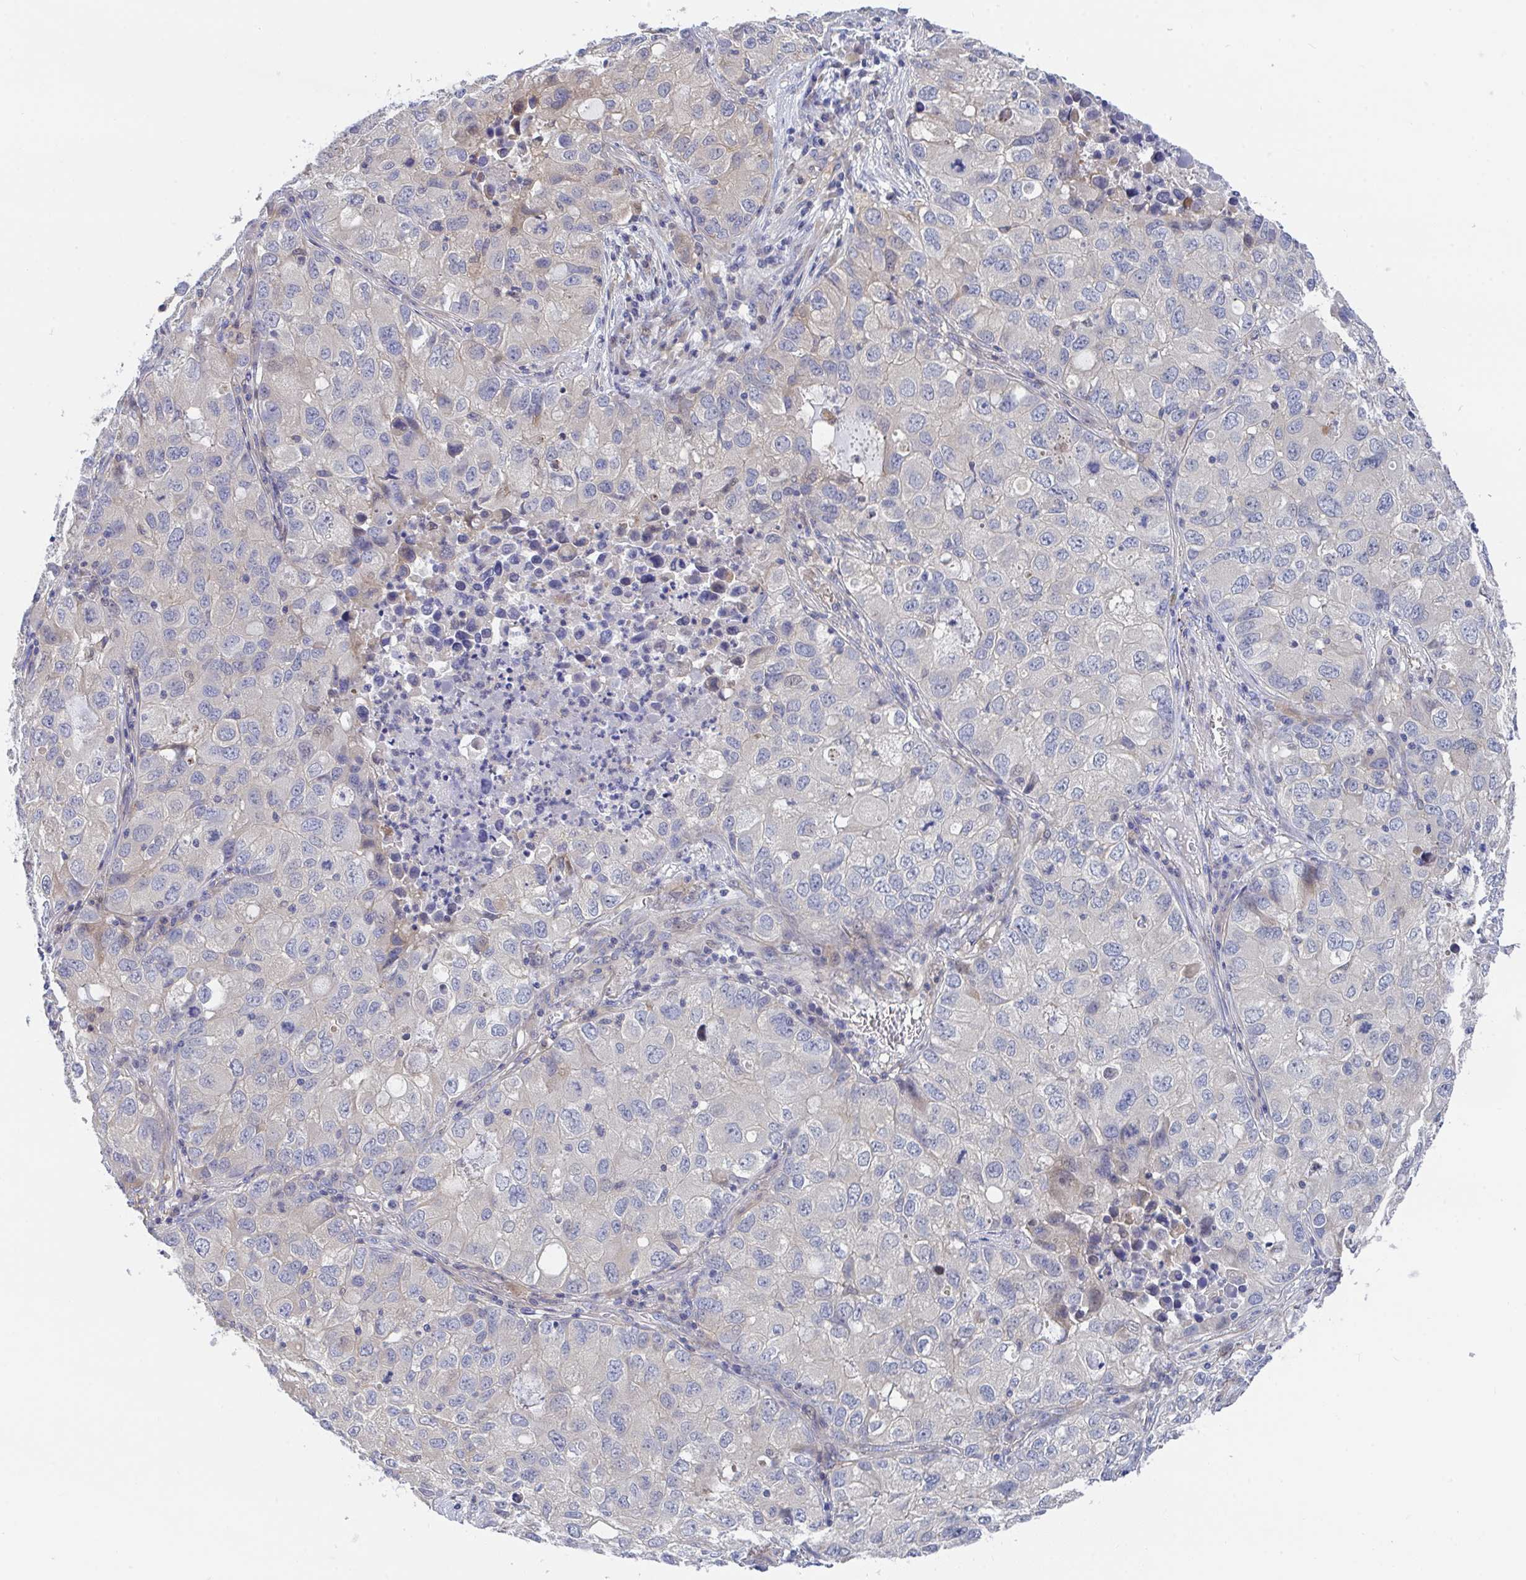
{"staining": {"intensity": "negative", "quantity": "none", "location": "none"}, "tissue": "lung cancer", "cell_type": "Tumor cells", "image_type": "cancer", "snomed": [{"axis": "morphology", "description": "Normal morphology"}, {"axis": "morphology", "description": "Adenocarcinoma, NOS"}, {"axis": "topography", "description": "Lymph node"}, {"axis": "topography", "description": "Lung"}], "caption": "High magnification brightfield microscopy of lung cancer (adenocarcinoma) stained with DAB (3,3'-diaminobenzidine) (brown) and counterstained with hematoxylin (blue): tumor cells show no significant positivity. Nuclei are stained in blue.", "gene": "P2RX3", "patient": {"sex": "female", "age": 51}}